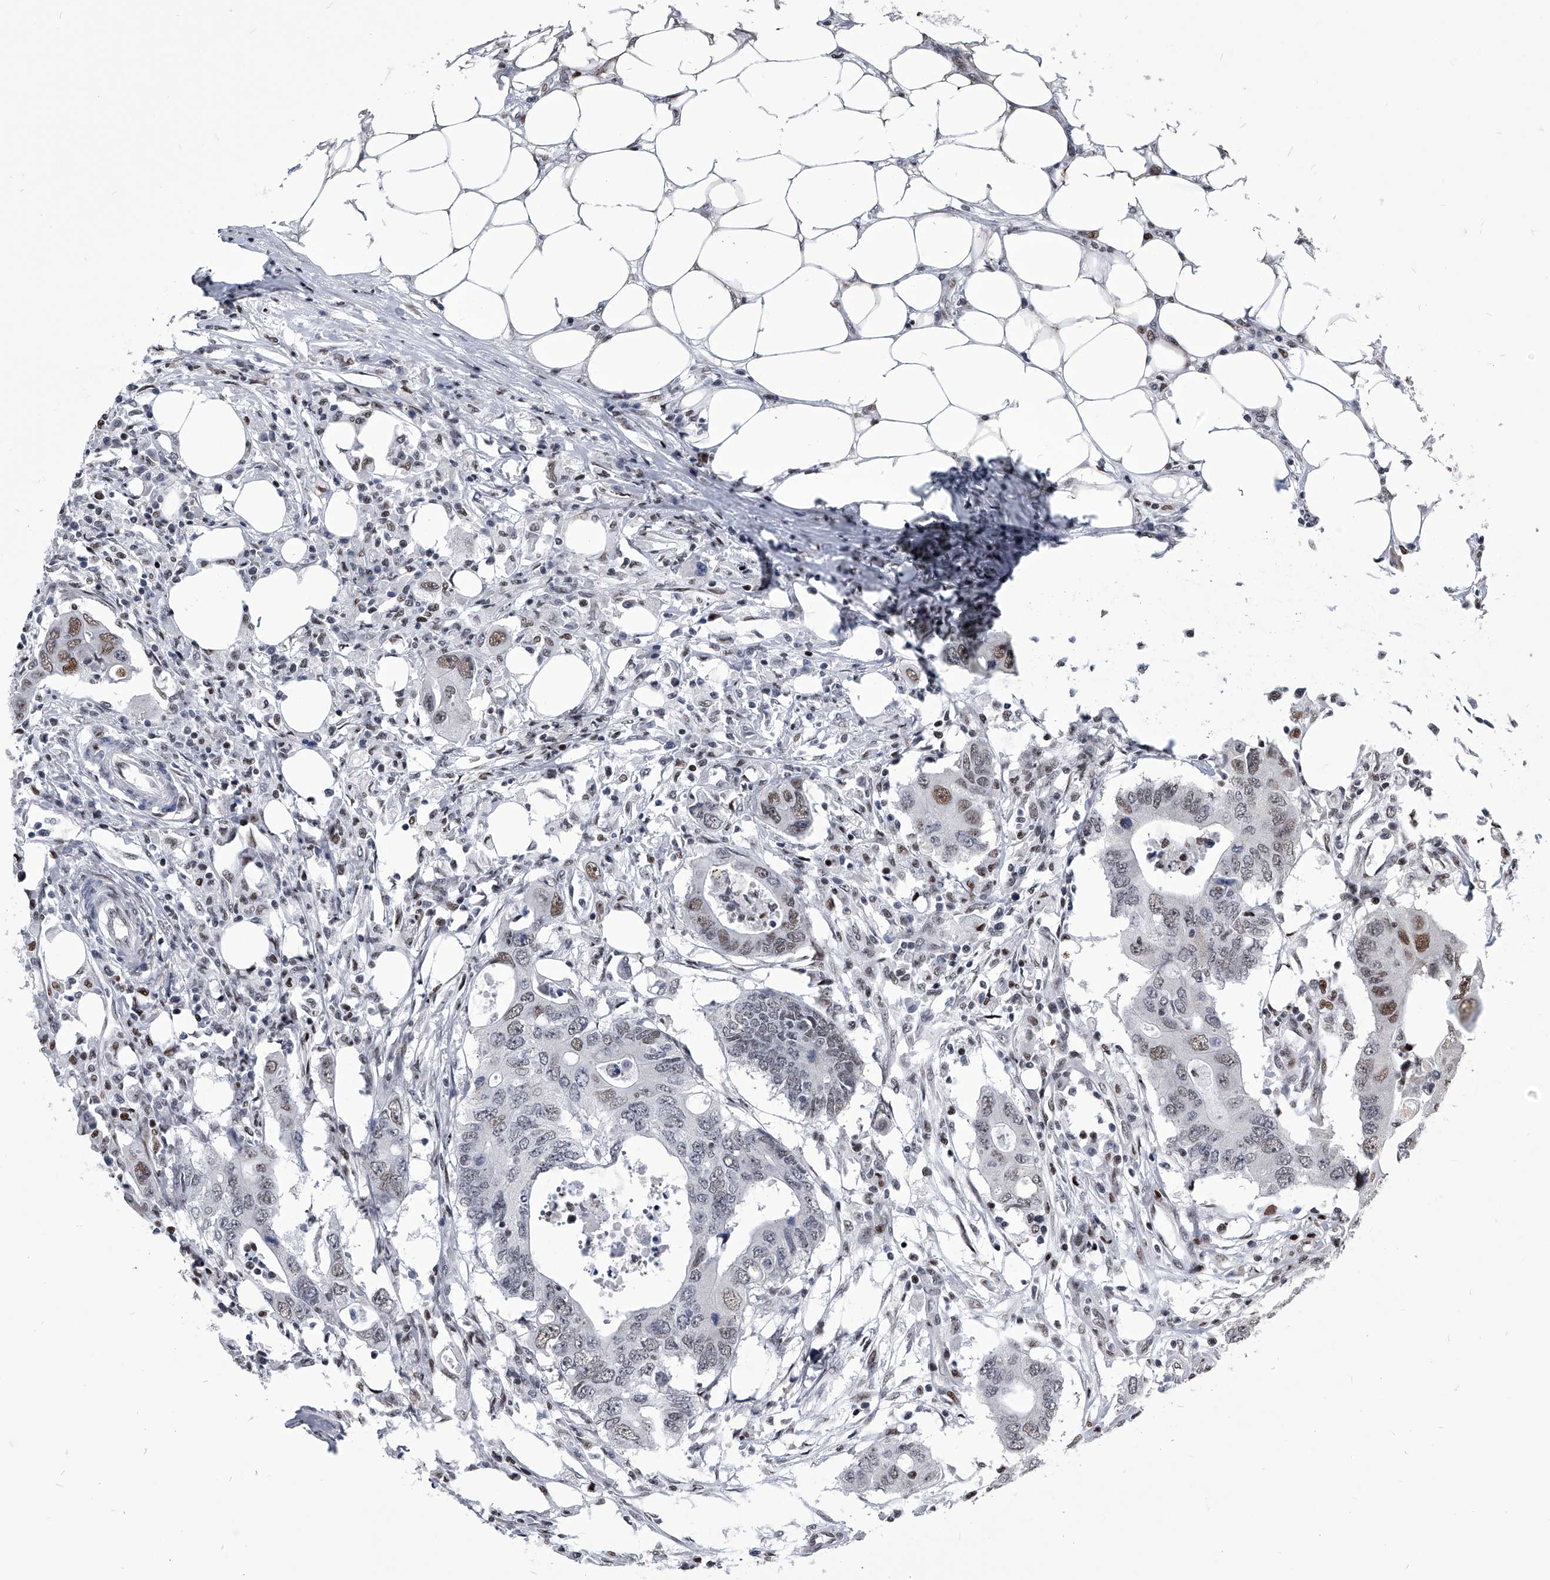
{"staining": {"intensity": "moderate", "quantity": "<25%", "location": "nuclear"}, "tissue": "colorectal cancer", "cell_type": "Tumor cells", "image_type": "cancer", "snomed": [{"axis": "morphology", "description": "Adenocarcinoma, NOS"}, {"axis": "topography", "description": "Colon"}], "caption": "Human colorectal cancer (adenocarcinoma) stained with a brown dye displays moderate nuclear positive expression in about <25% of tumor cells.", "gene": "CMTR1", "patient": {"sex": "male", "age": 71}}